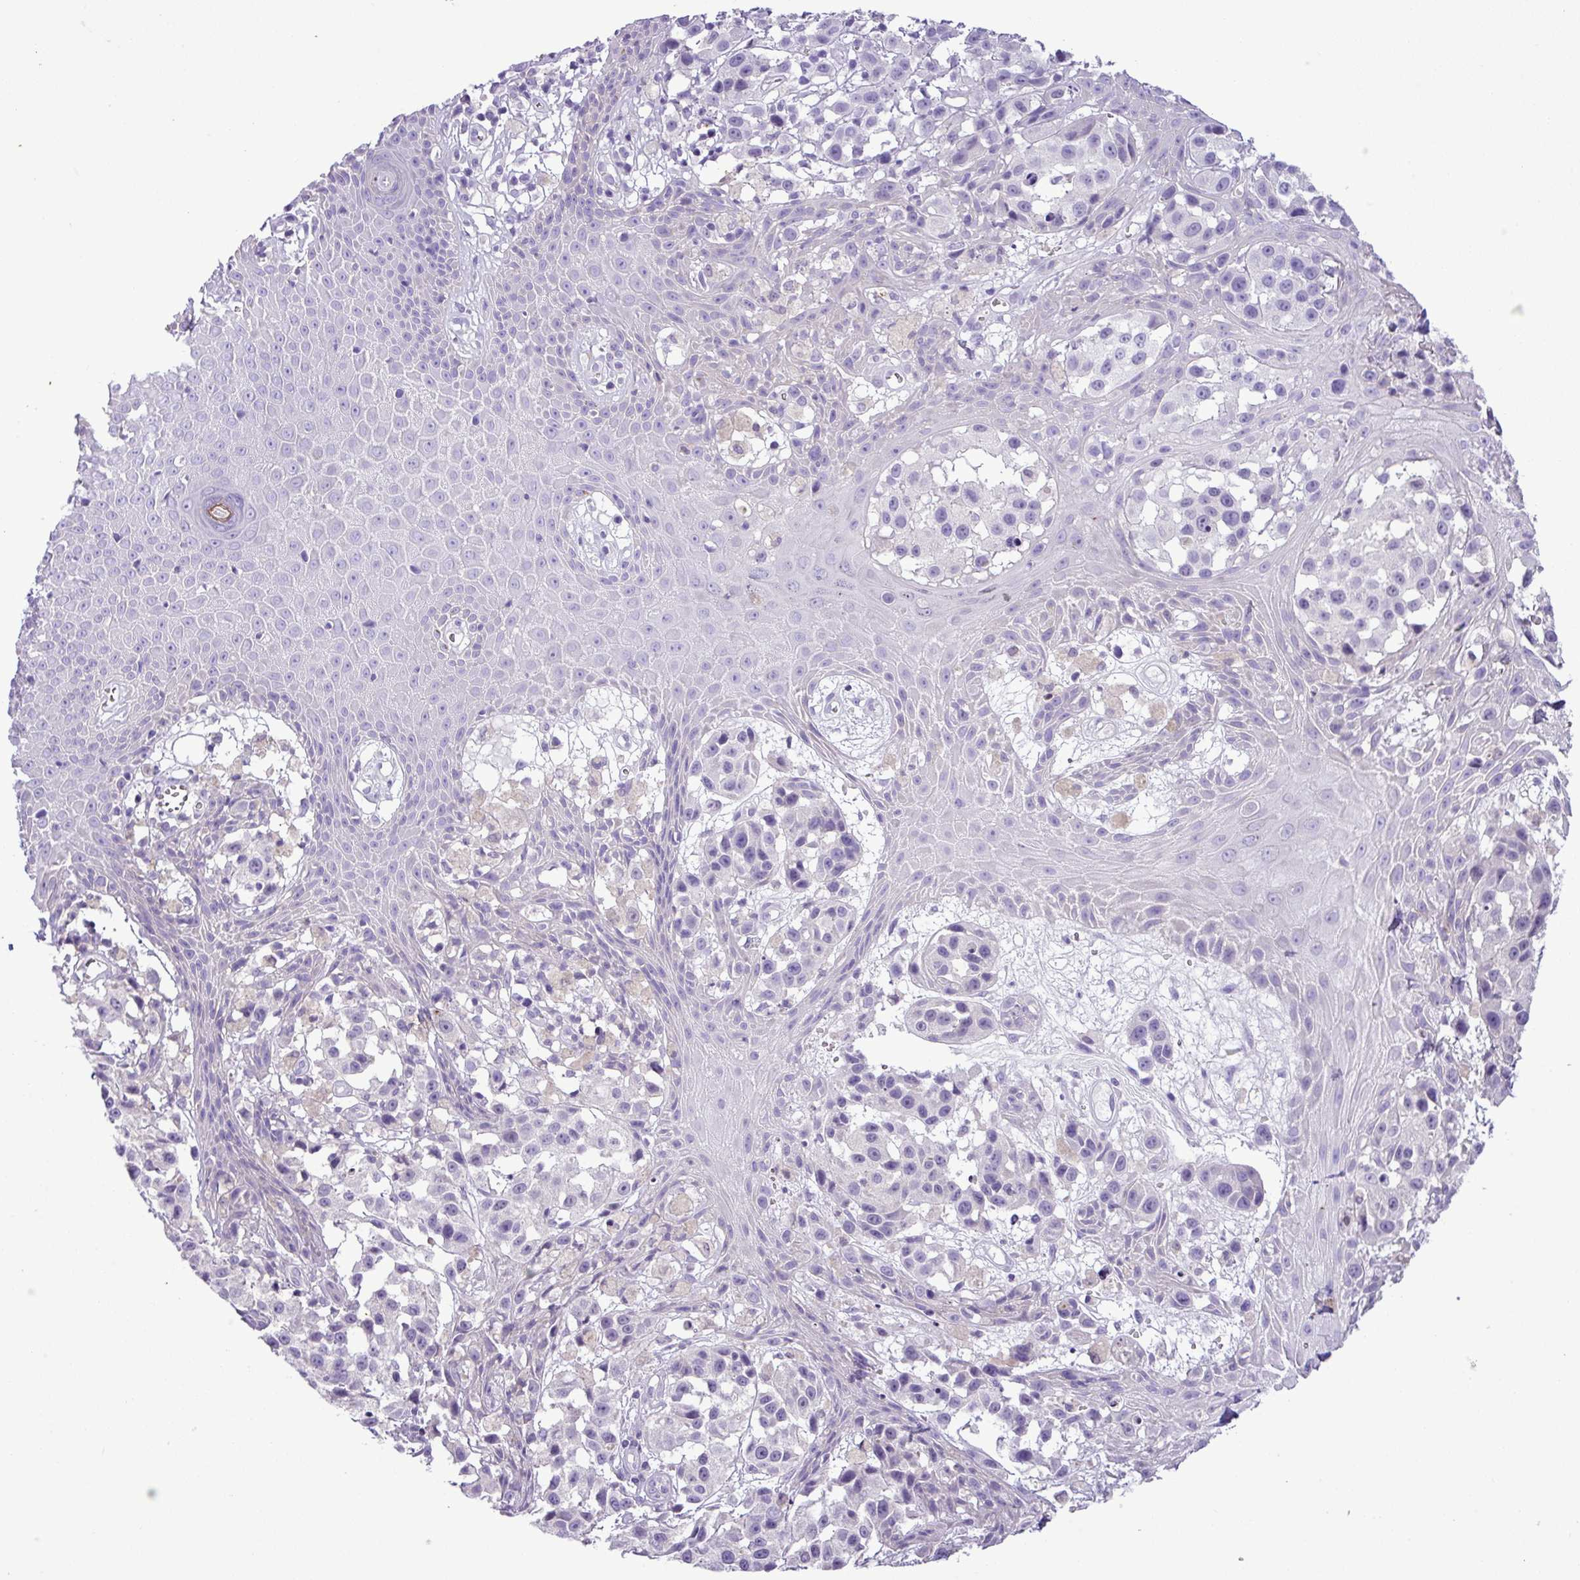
{"staining": {"intensity": "negative", "quantity": "none", "location": "none"}, "tissue": "melanoma", "cell_type": "Tumor cells", "image_type": "cancer", "snomed": [{"axis": "morphology", "description": "Malignant melanoma, NOS"}, {"axis": "topography", "description": "Skin"}], "caption": "Protein analysis of melanoma demonstrates no significant expression in tumor cells.", "gene": "ZNF334", "patient": {"sex": "male", "age": 39}}